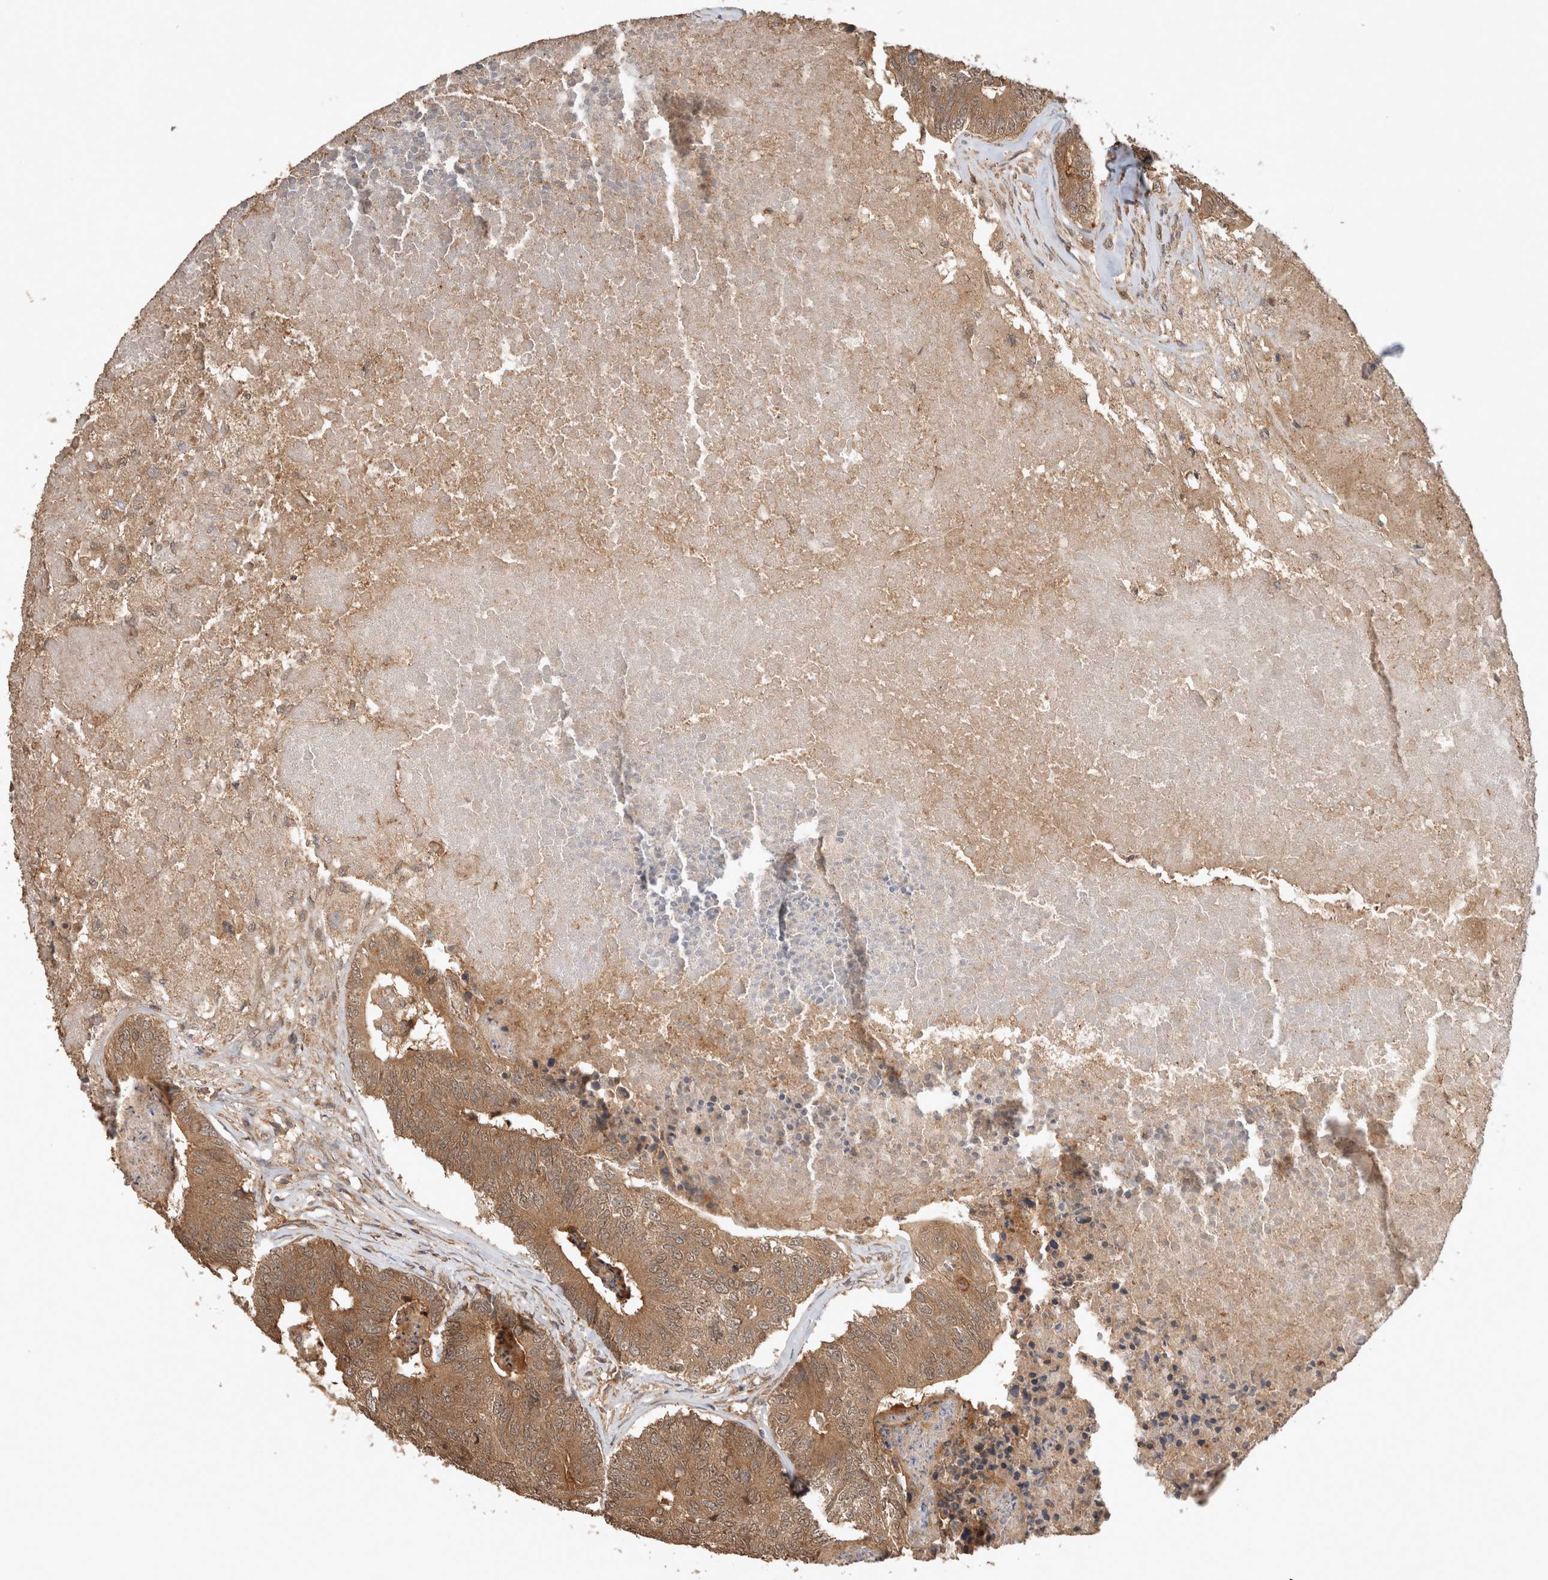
{"staining": {"intensity": "moderate", "quantity": ">75%", "location": "cytoplasmic/membranous"}, "tissue": "colorectal cancer", "cell_type": "Tumor cells", "image_type": "cancer", "snomed": [{"axis": "morphology", "description": "Adenocarcinoma, NOS"}, {"axis": "topography", "description": "Colon"}], "caption": "IHC photomicrograph of human colorectal cancer (adenocarcinoma) stained for a protein (brown), which exhibits medium levels of moderate cytoplasmic/membranous positivity in about >75% of tumor cells.", "gene": "OTUD7B", "patient": {"sex": "female", "age": 67}}